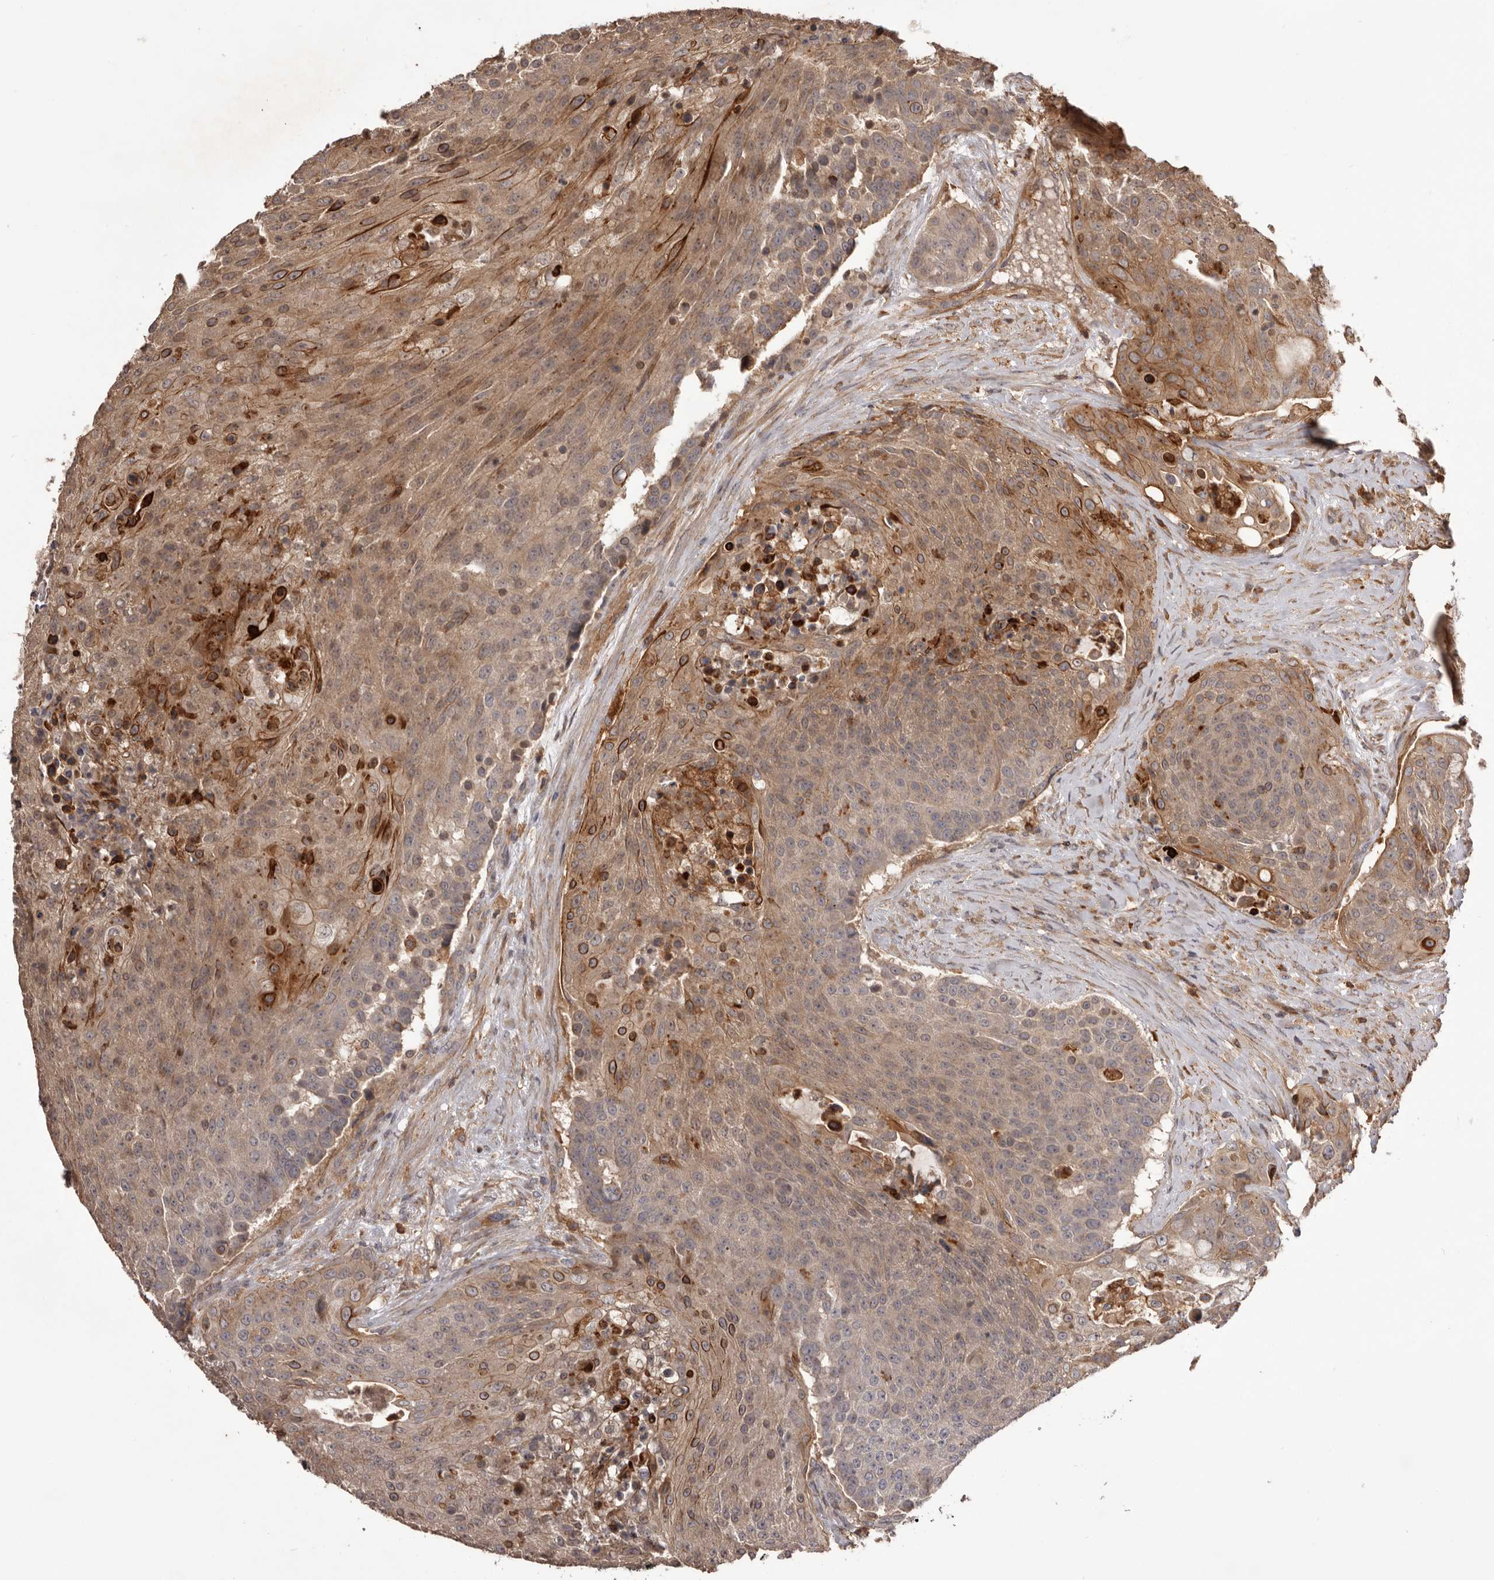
{"staining": {"intensity": "moderate", "quantity": "25%-75%", "location": "cytoplasmic/membranous"}, "tissue": "urothelial cancer", "cell_type": "Tumor cells", "image_type": "cancer", "snomed": [{"axis": "morphology", "description": "Urothelial carcinoma, High grade"}, {"axis": "topography", "description": "Urinary bladder"}], "caption": "Immunohistochemical staining of high-grade urothelial carcinoma exhibits medium levels of moderate cytoplasmic/membranous protein staining in about 25%-75% of tumor cells. The protein is shown in brown color, while the nuclei are stained blue.", "gene": "GLIPR2", "patient": {"sex": "female", "age": 63}}